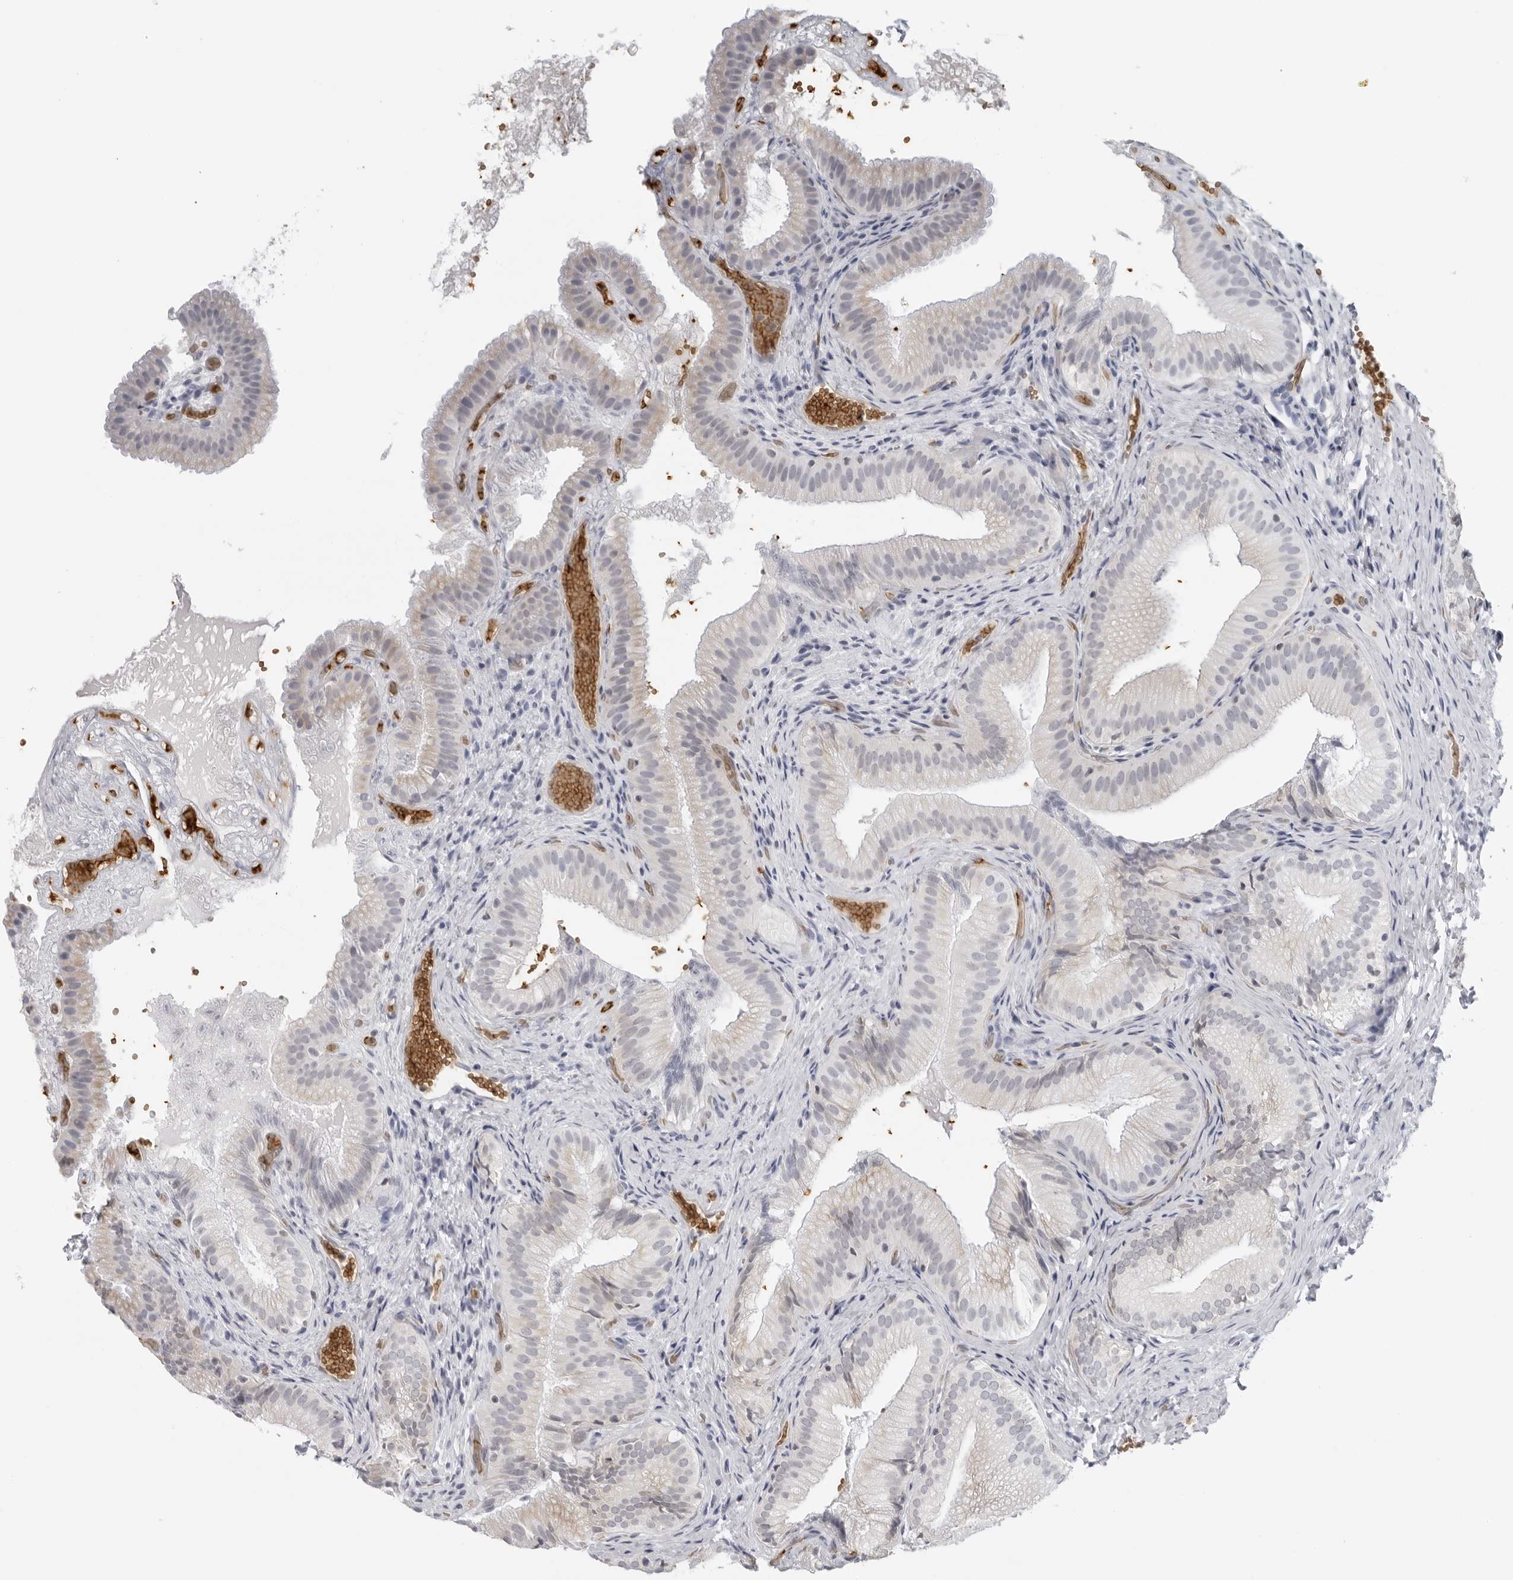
{"staining": {"intensity": "negative", "quantity": "none", "location": "none"}, "tissue": "gallbladder", "cell_type": "Glandular cells", "image_type": "normal", "snomed": [{"axis": "morphology", "description": "Normal tissue, NOS"}, {"axis": "topography", "description": "Gallbladder"}], "caption": "A high-resolution histopathology image shows IHC staining of unremarkable gallbladder, which exhibits no significant staining in glandular cells. Nuclei are stained in blue.", "gene": "EPB41", "patient": {"sex": "female", "age": 30}}